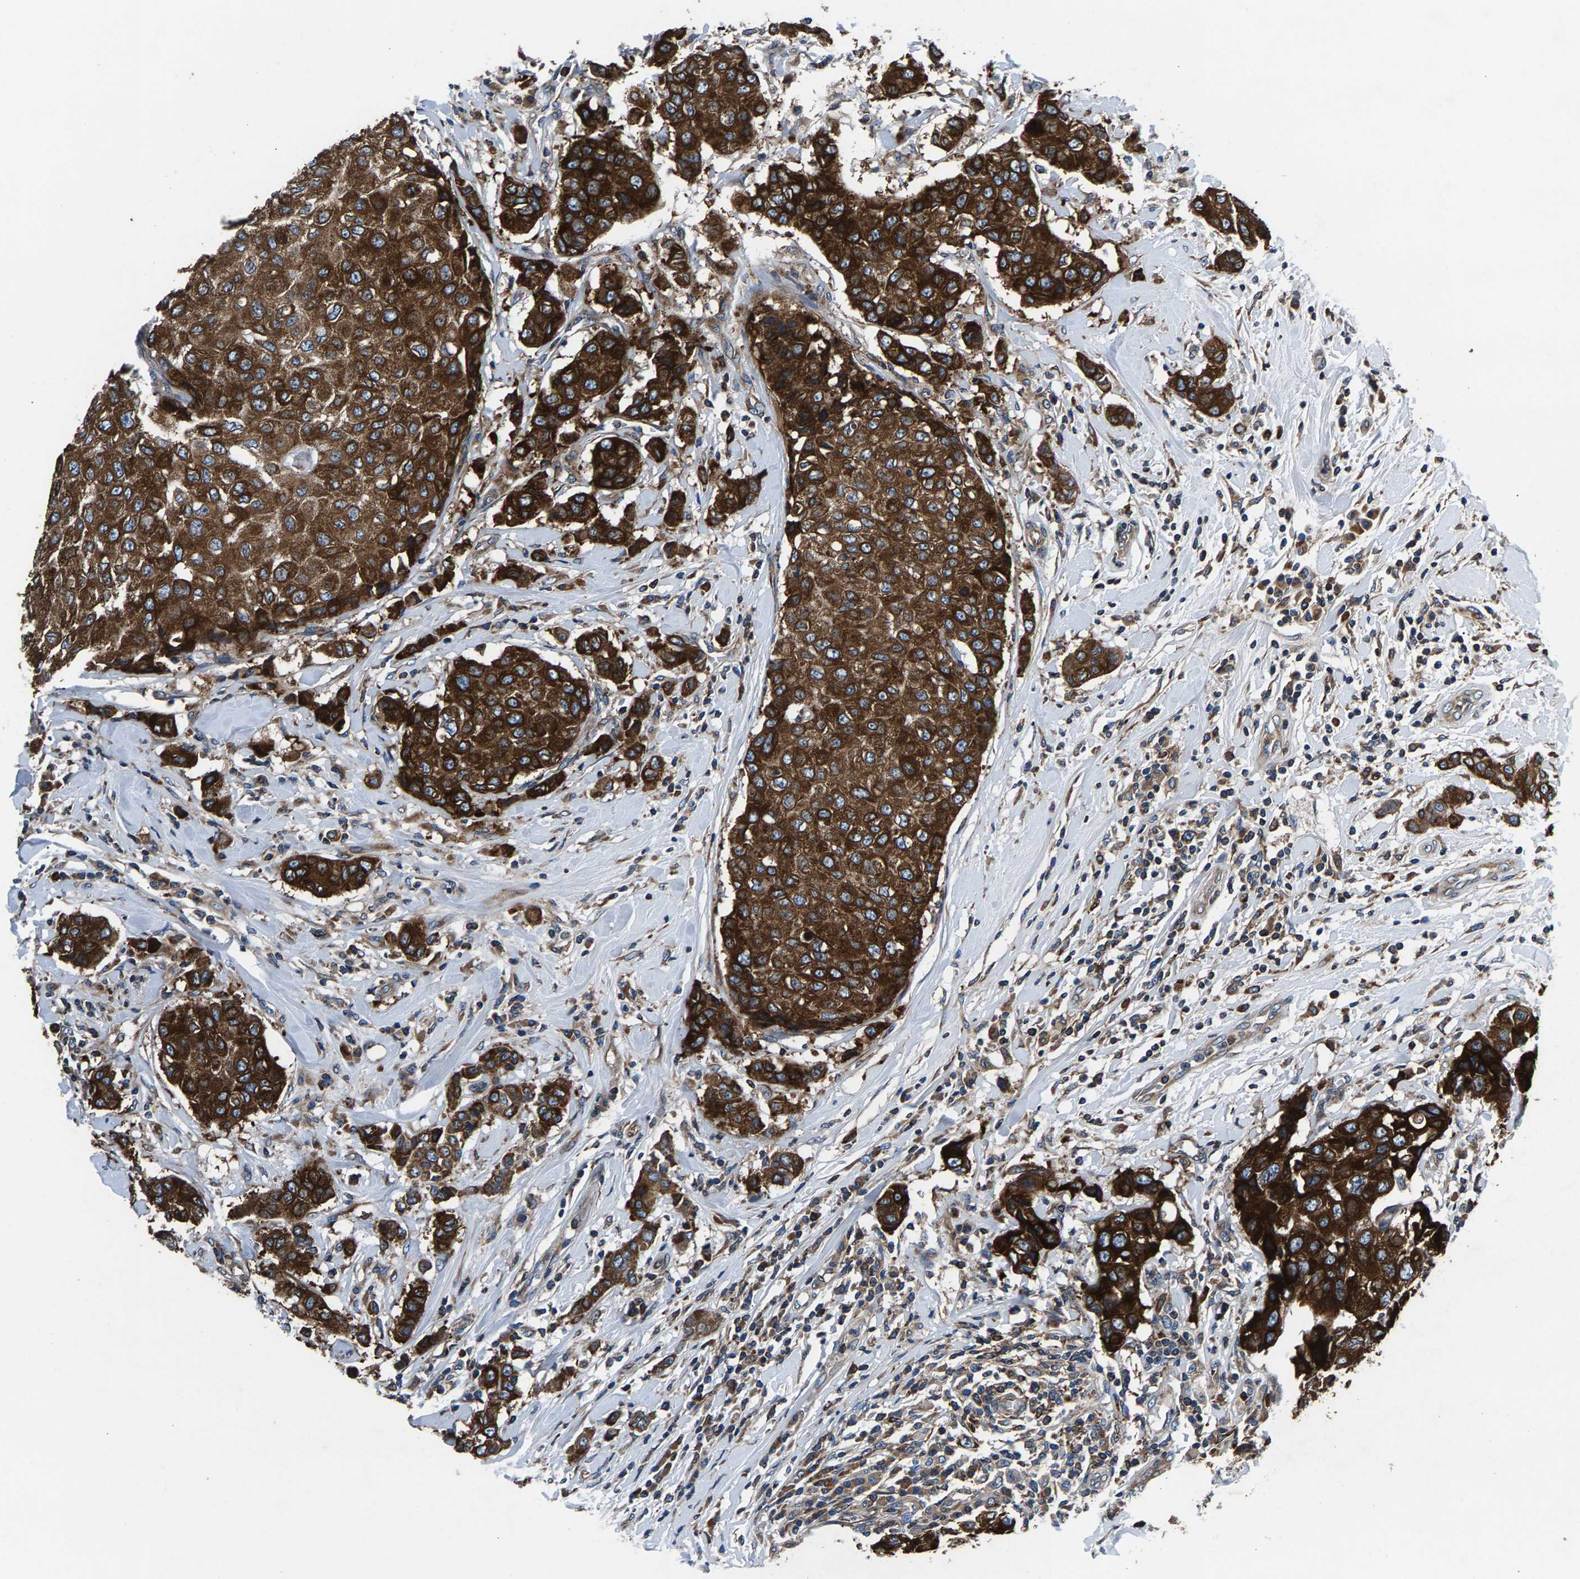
{"staining": {"intensity": "strong", "quantity": ">75%", "location": "cytoplasmic/membranous"}, "tissue": "breast cancer", "cell_type": "Tumor cells", "image_type": "cancer", "snomed": [{"axis": "morphology", "description": "Duct carcinoma"}, {"axis": "topography", "description": "Breast"}], "caption": "DAB immunohistochemical staining of breast intraductal carcinoma reveals strong cytoplasmic/membranous protein positivity in approximately >75% of tumor cells. The staining is performed using DAB (3,3'-diaminobenzidine) brown chromogen to label protein expression. The nuclei are counter-stained blue using hematoxylin.", "gene": "LPCAT1", "patient": {"sex": "female", "age": 27}}